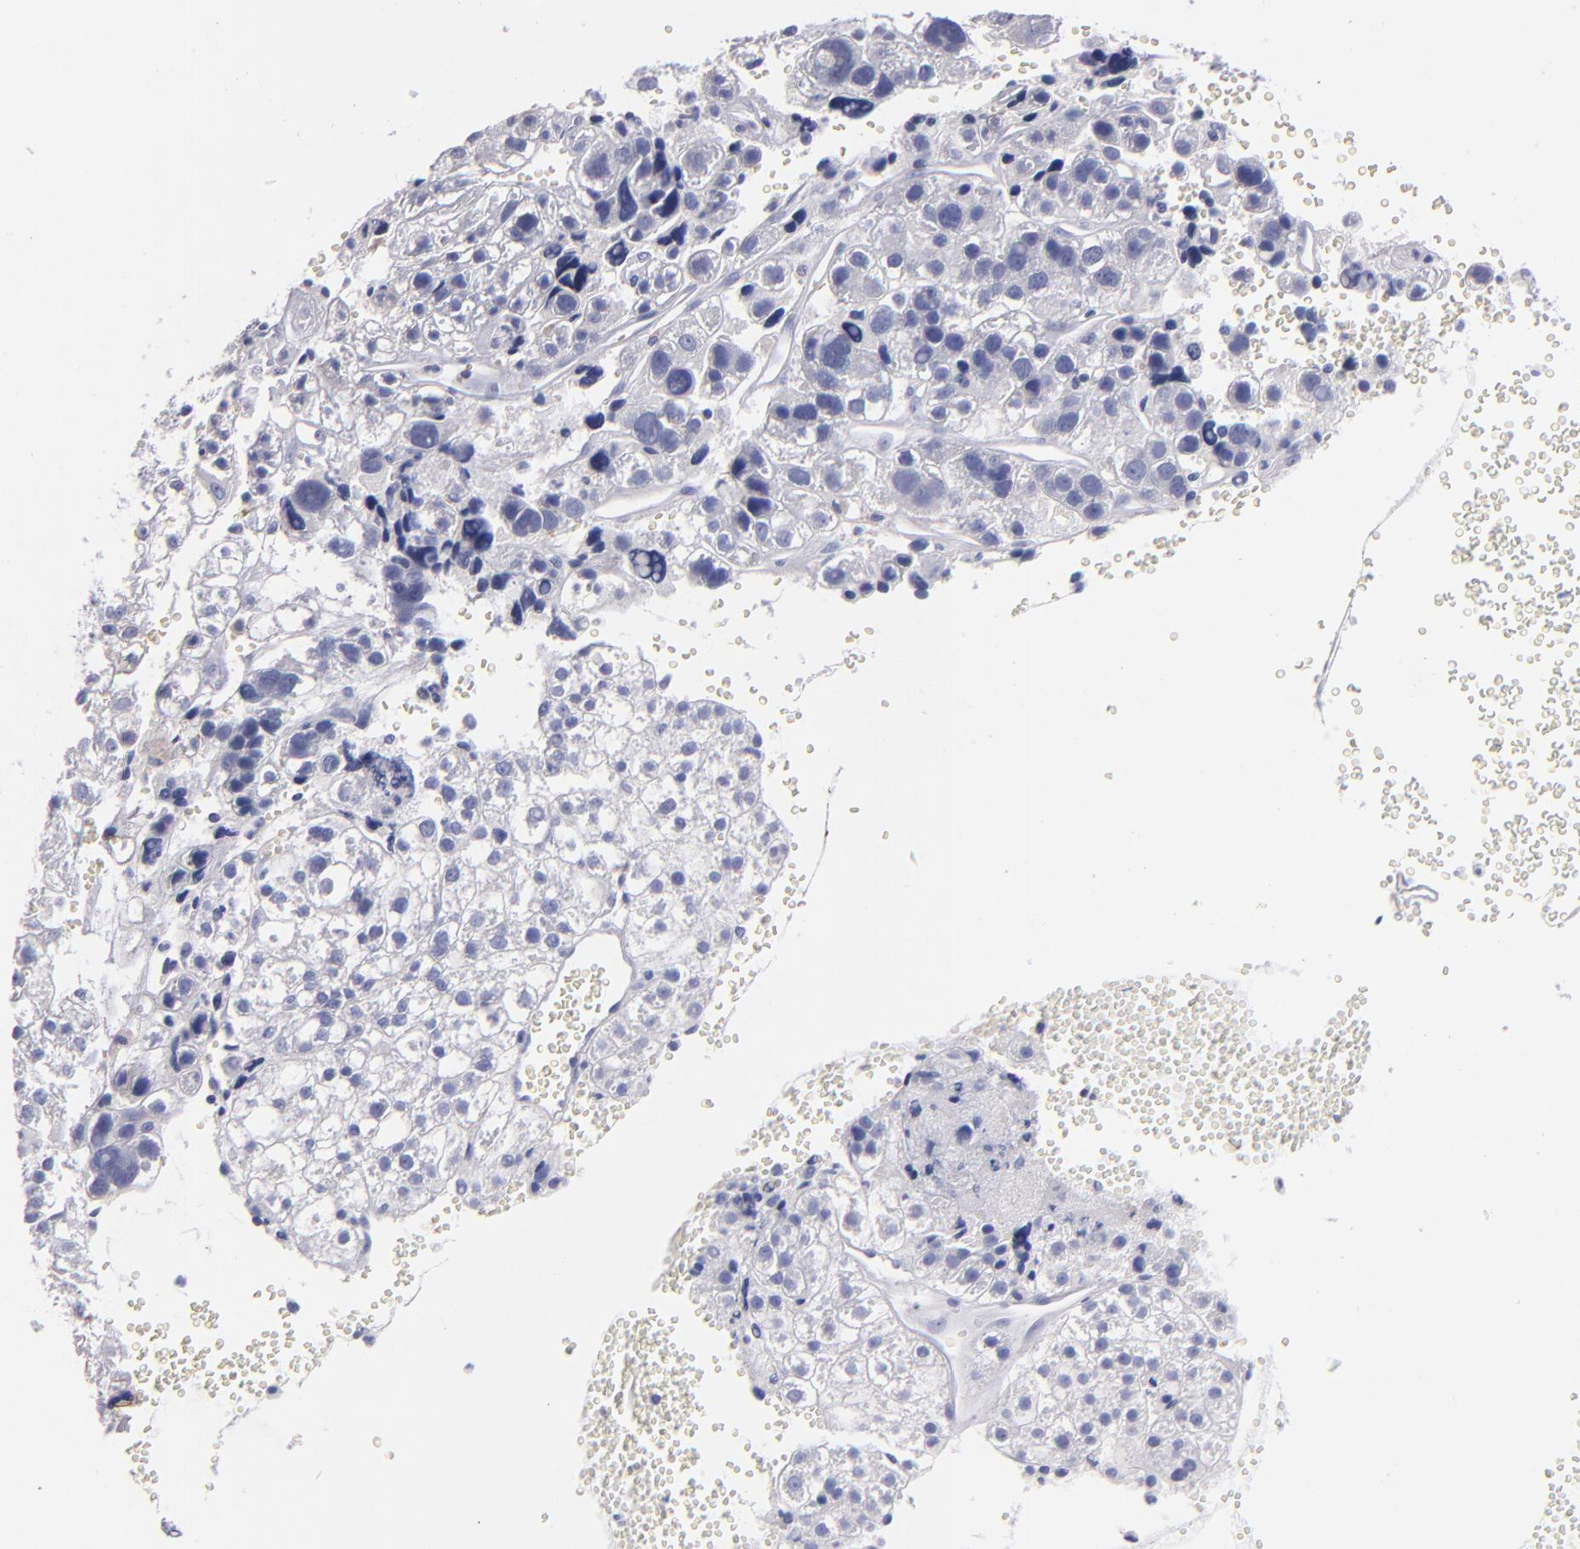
{"staining": {"intensity": "negative", "quantity": "none", "location": "none"}, "tissue": "liver cancer", "cell_type": "Tumor cells", "image_type": "cancer", "snomed": [{"axis": "morphology", "description": "Carcinoma, Hepatocellular, NOS"}, {"axis": "topography", "description": "Liver"}], "caption": "Protein analysis of liver cancer (hepatocellular carcinoma) displays no significant expression in tumor cells.", "gene": "SNAP25", "patient": {"sex": "female", "age": 85}}